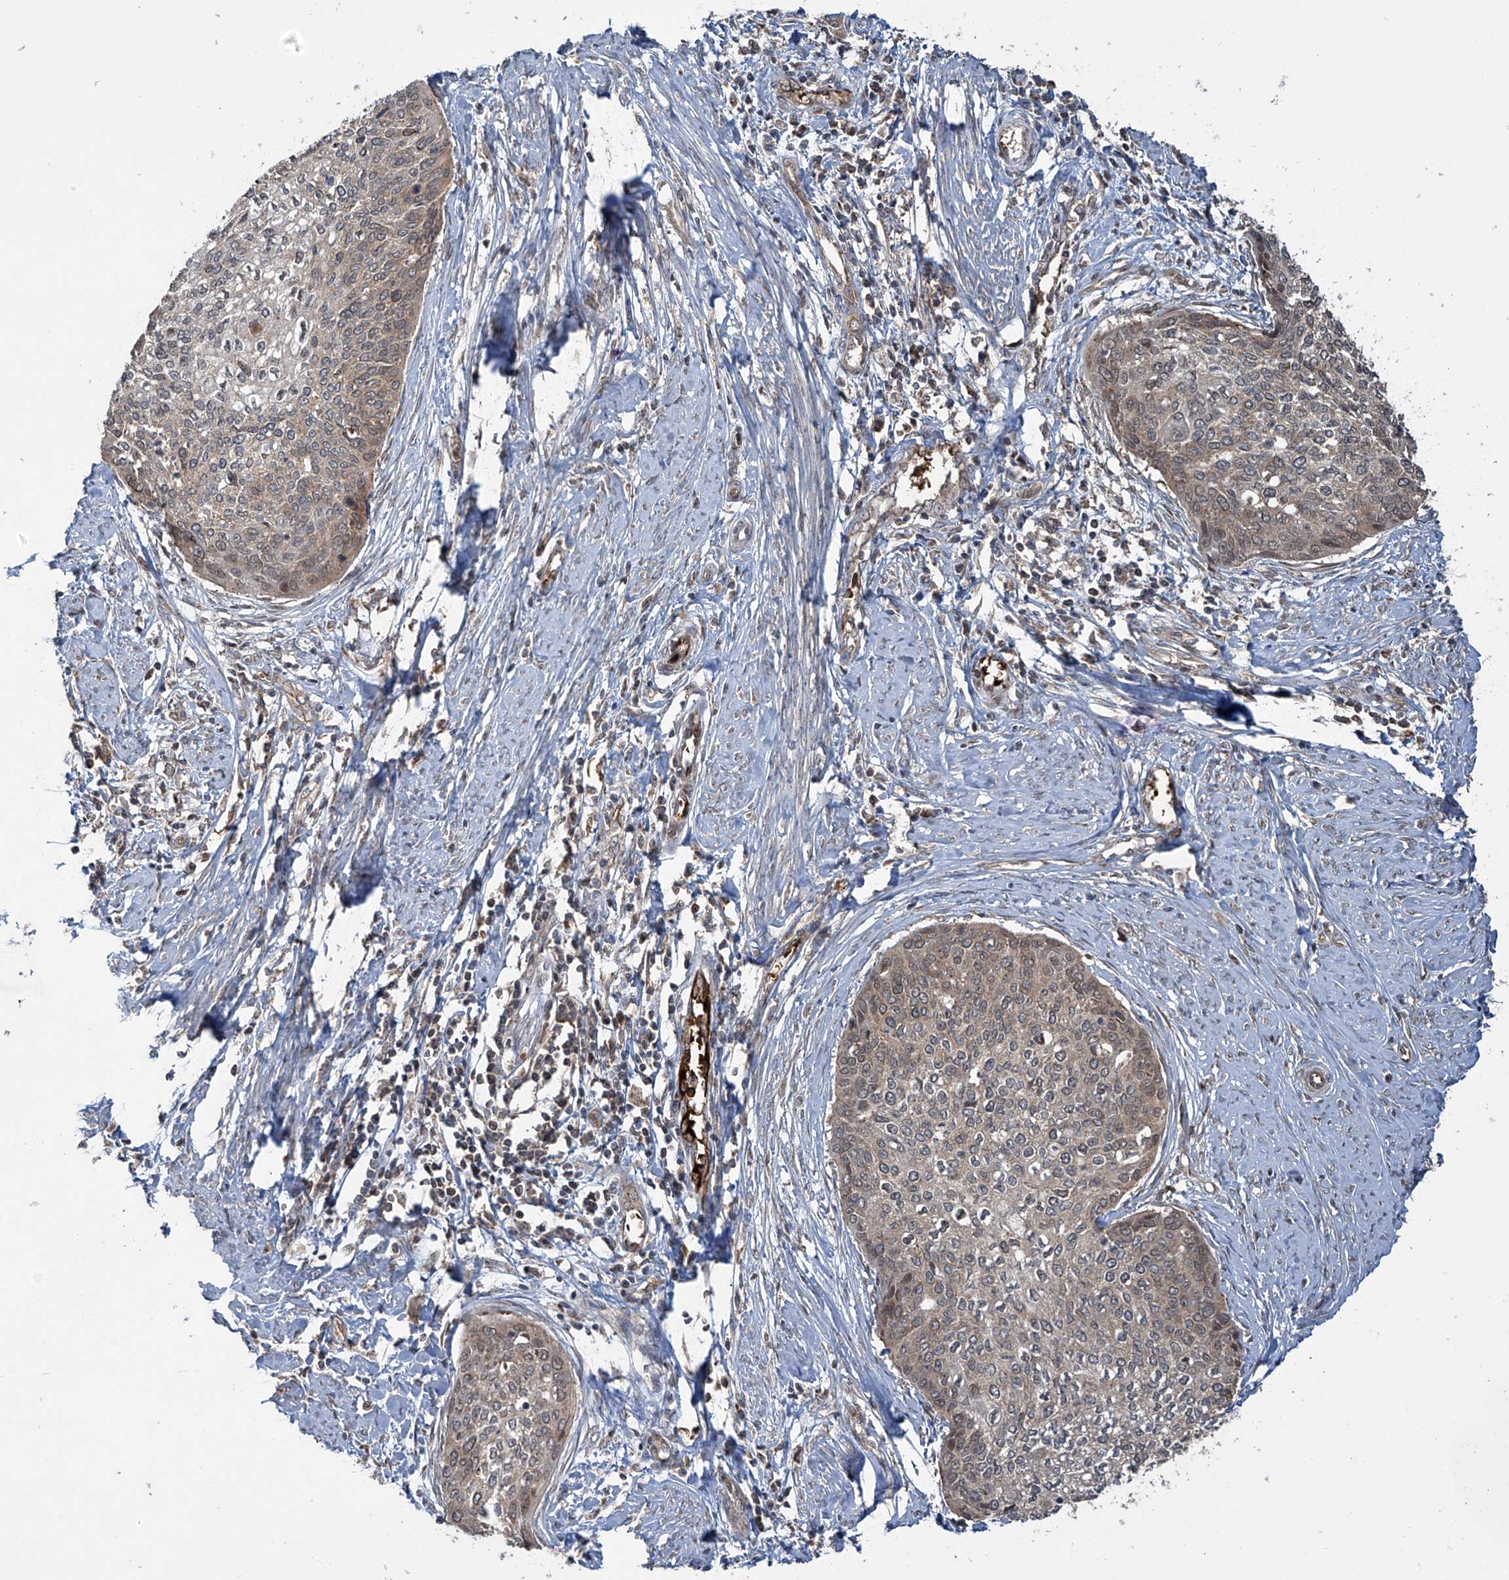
{"staining": {"intensity": "negative", "quantity": "none", "location": "none"}, "tissue": "cervical cancer", "cell_type": "Tumor cells", "image_type": "cancer", "snomed": [{"axis": "morphology", "description": "Squamous cell carcinoma, NOS"}, {"axis": "topography", "description": "Cervix"}], "caption": "IHC of human cervical cancer exhibits no staining in tumor cells. The staining is performed using DAB brown chromogen with nuclei counter-stained in using hematoxylin.", "gene": "ZDHHC9", "patient": {"sex": "female", "age": 37}}